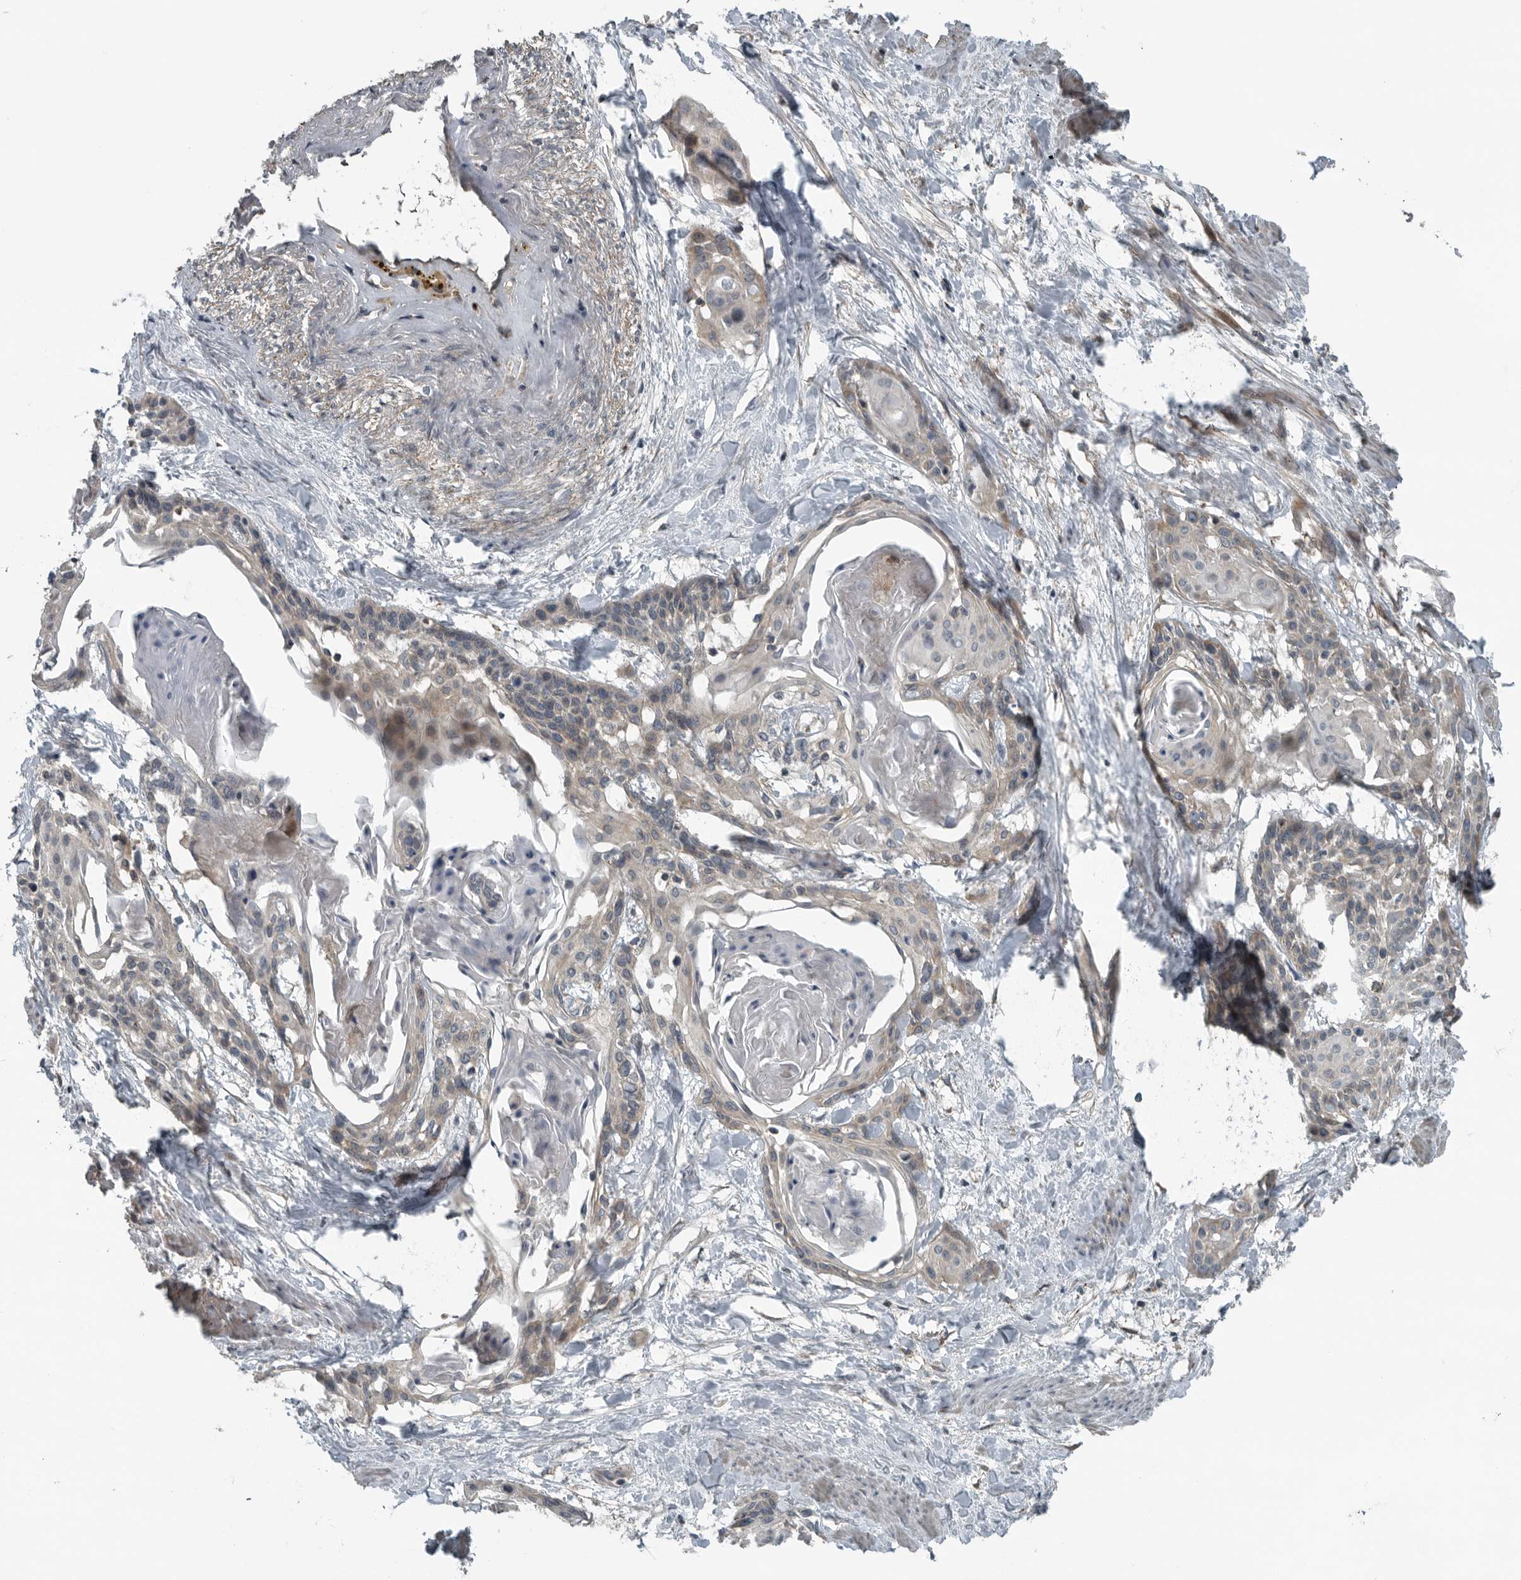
{"staining": {"intensity": "weak", "quantity": "<25%", "location": "cytoplasmic/membranous"}, "tissue": "cervical cancer", "cell_type": "Tumor cells", "image_type": "cancer", "snomed": [{"axis": "morphology", "description": "Squamous cell carcinoma, NOS"}, {"axis": "topography", "description": "Cervix"}], "caption": "Immunohistochemical staining of cervical cancer (squamous cell carcinoma) displays no significant positivity in tumor cells.", "gene": "AMFR", "patient": {"sex": "female", "age": 57}}